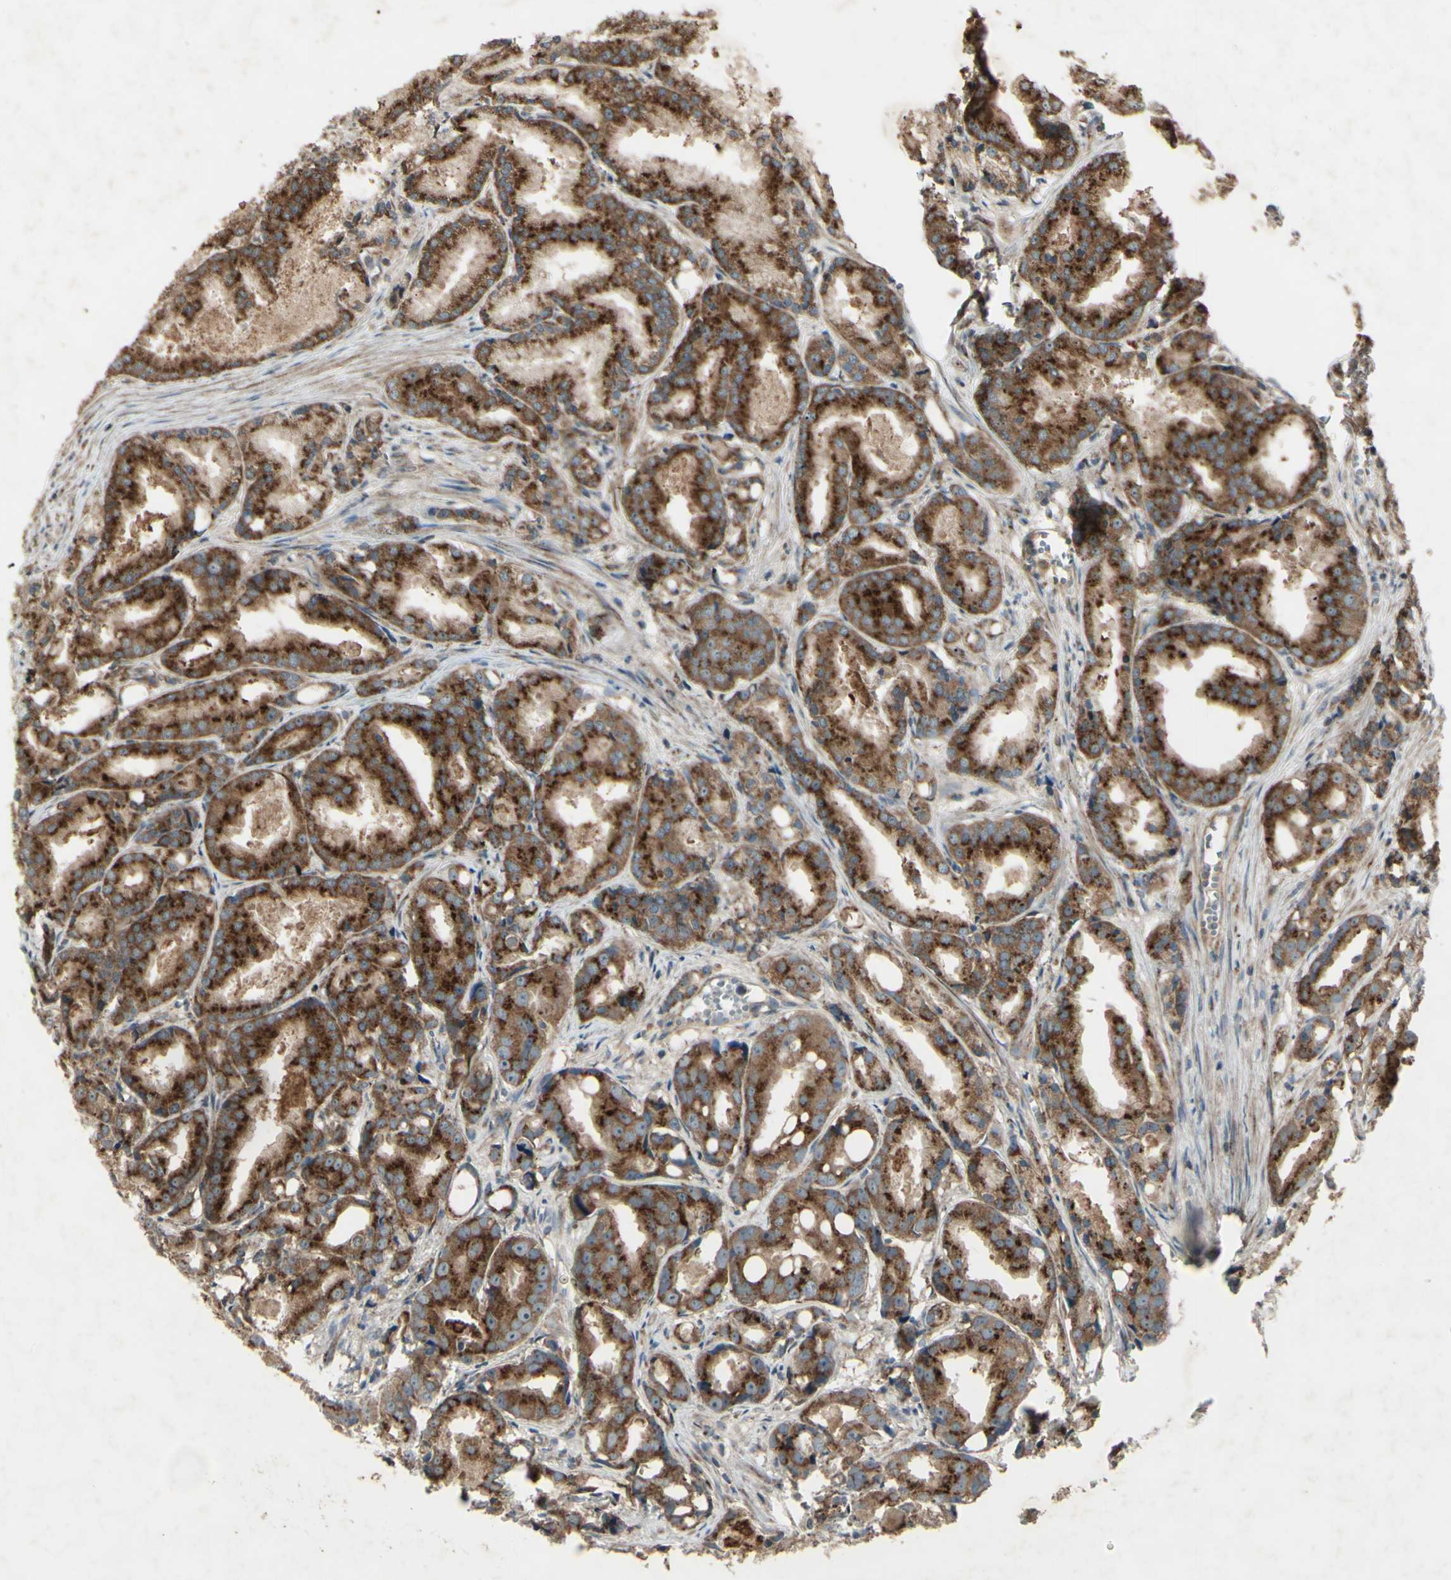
{"staining": {"intensity": "strong", "quantity": ">75%", "location": "cytoplasmic/membranous"}, "tissue": "prostate cancer", "cell_type": "Tumor cells", "image_type": "cancer", "snomed": [{"axis": "morphology", "description": "Adenocarcinoma, Low grade"}, {"axis": "topography", "description": "Prostate"}], "caption": "High-magnification brightfield microscopy of prostate cancer (adenocarcinoma (low-grade)) stained with DAB (brown) and counterstained with hematoxylin (blue). tumor cells exhibit strong cytoplasmic/membranous expression is appreciated in about>75% of cells.", "gene": "AP1G1", "patient": {"sex": "male", "age": 72}}